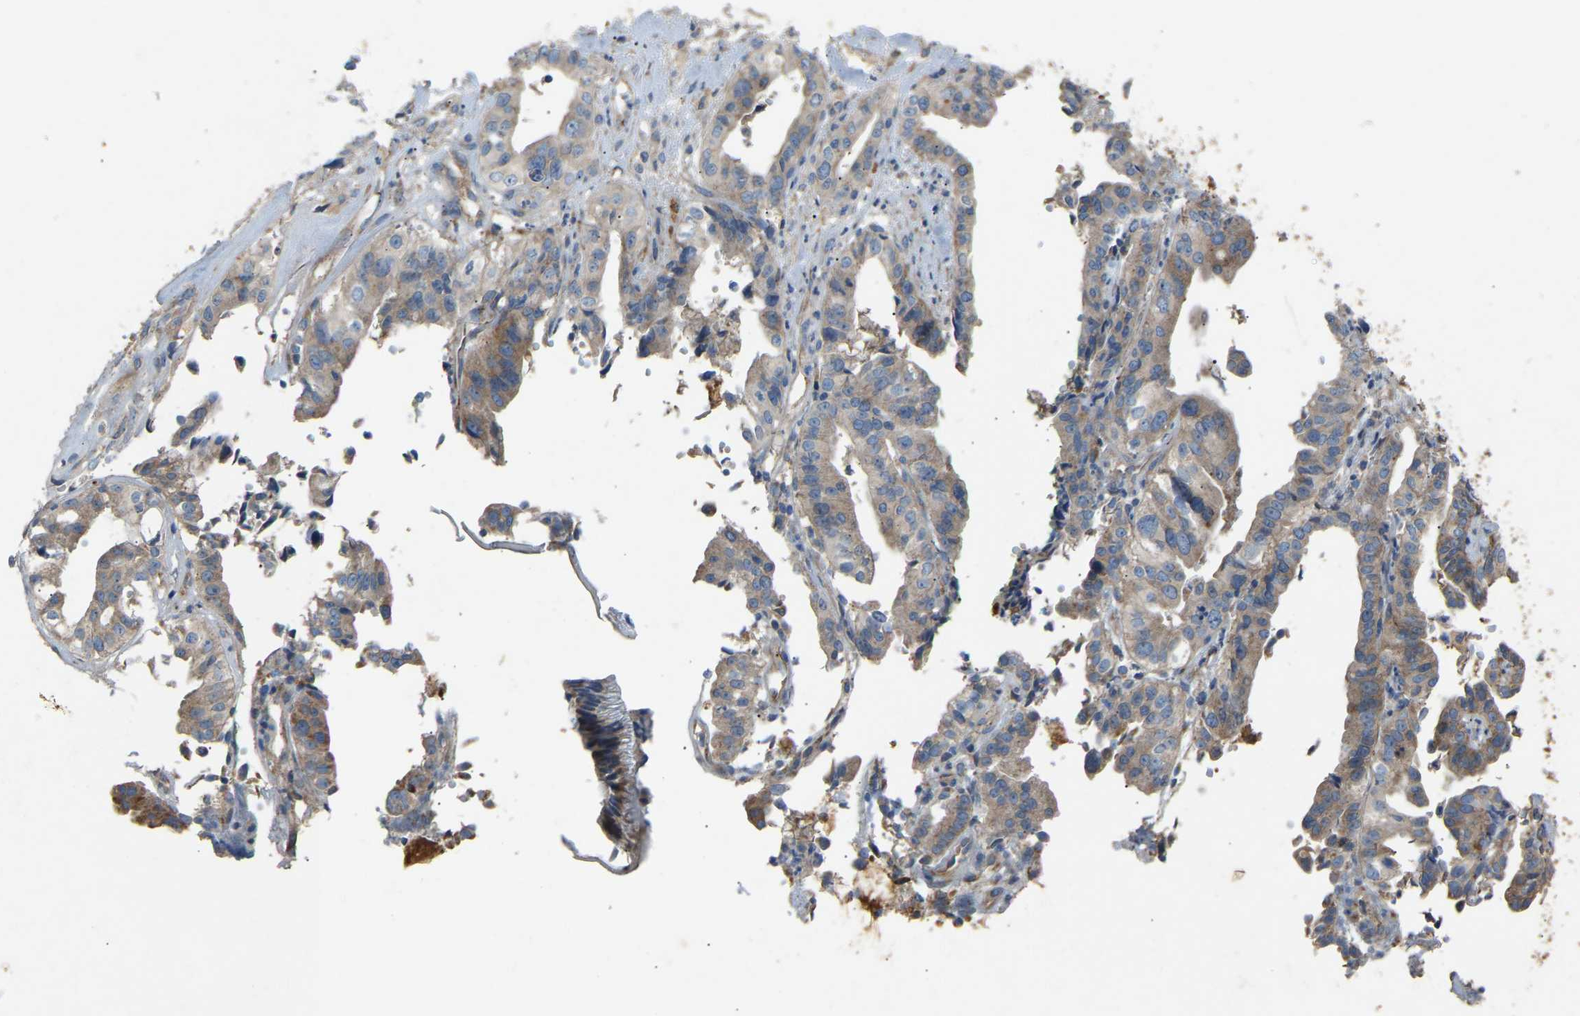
{"staining": {"intensity": "weak", "quantity": "<25%", "location": "cytoplasmic/membranous"}, "tissue": "liver cancer", "cell_type": "Tumor cells", "image_type": "cancer", "snomed": [{"axis": "morphology", "description": "Cholangiocarcinoma"}, {"axis": "topography", "description": "Liver"}], "caption": "IHC micrograph of human liver cancer stained for a protein (brown), which demonstrates no staining in tumor cells. The staining was performed using DAB to visualize the protein expression in brown, while the nuclei were stained in blue with hematoxylin (Magnification: 20x).", "gene": "RGP1", "patient": {"sex": "female", "age": 61}}